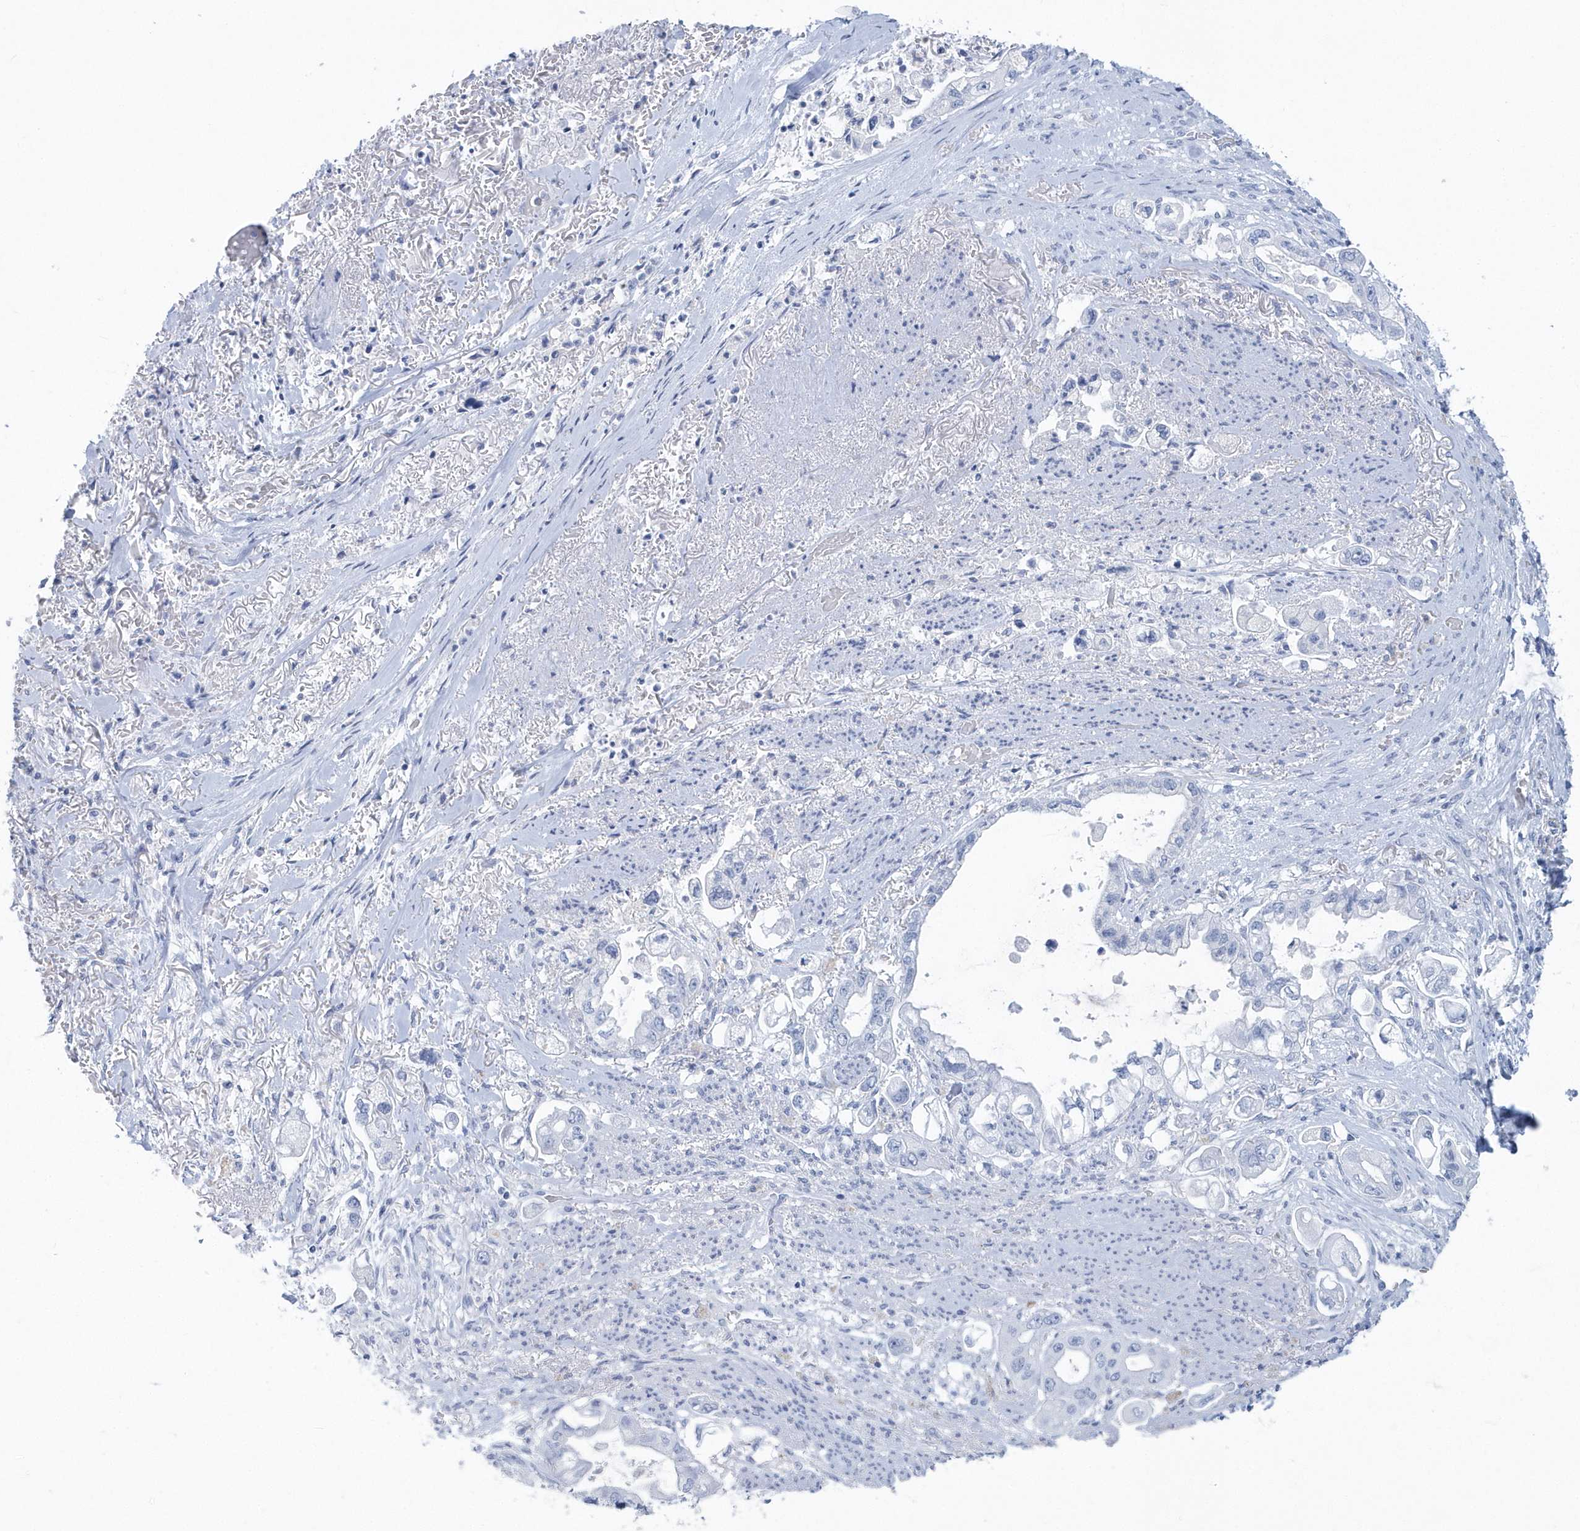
{"staining": {"intensity": "negative", "quantity": "none", "location": "none"}, "tissue": "stomach cancer", "cell_type": "Tumor cells", "image_type": "cancer", "snomed": [{"axis": "morphology", "description": "Adenocarcinoma, NOS"}, {"axis": "topography", "description": "Stomach"}], "caption": "Histopathology image shows no protein staining in tumor cells of stomach cancer tissue. (DAB (3,3'-diaminobenzidine) immunohistochemistry with hematoxylin counter stain).", "gene": "PTPRO", "patient": {"sex": "male", "age": 62}}